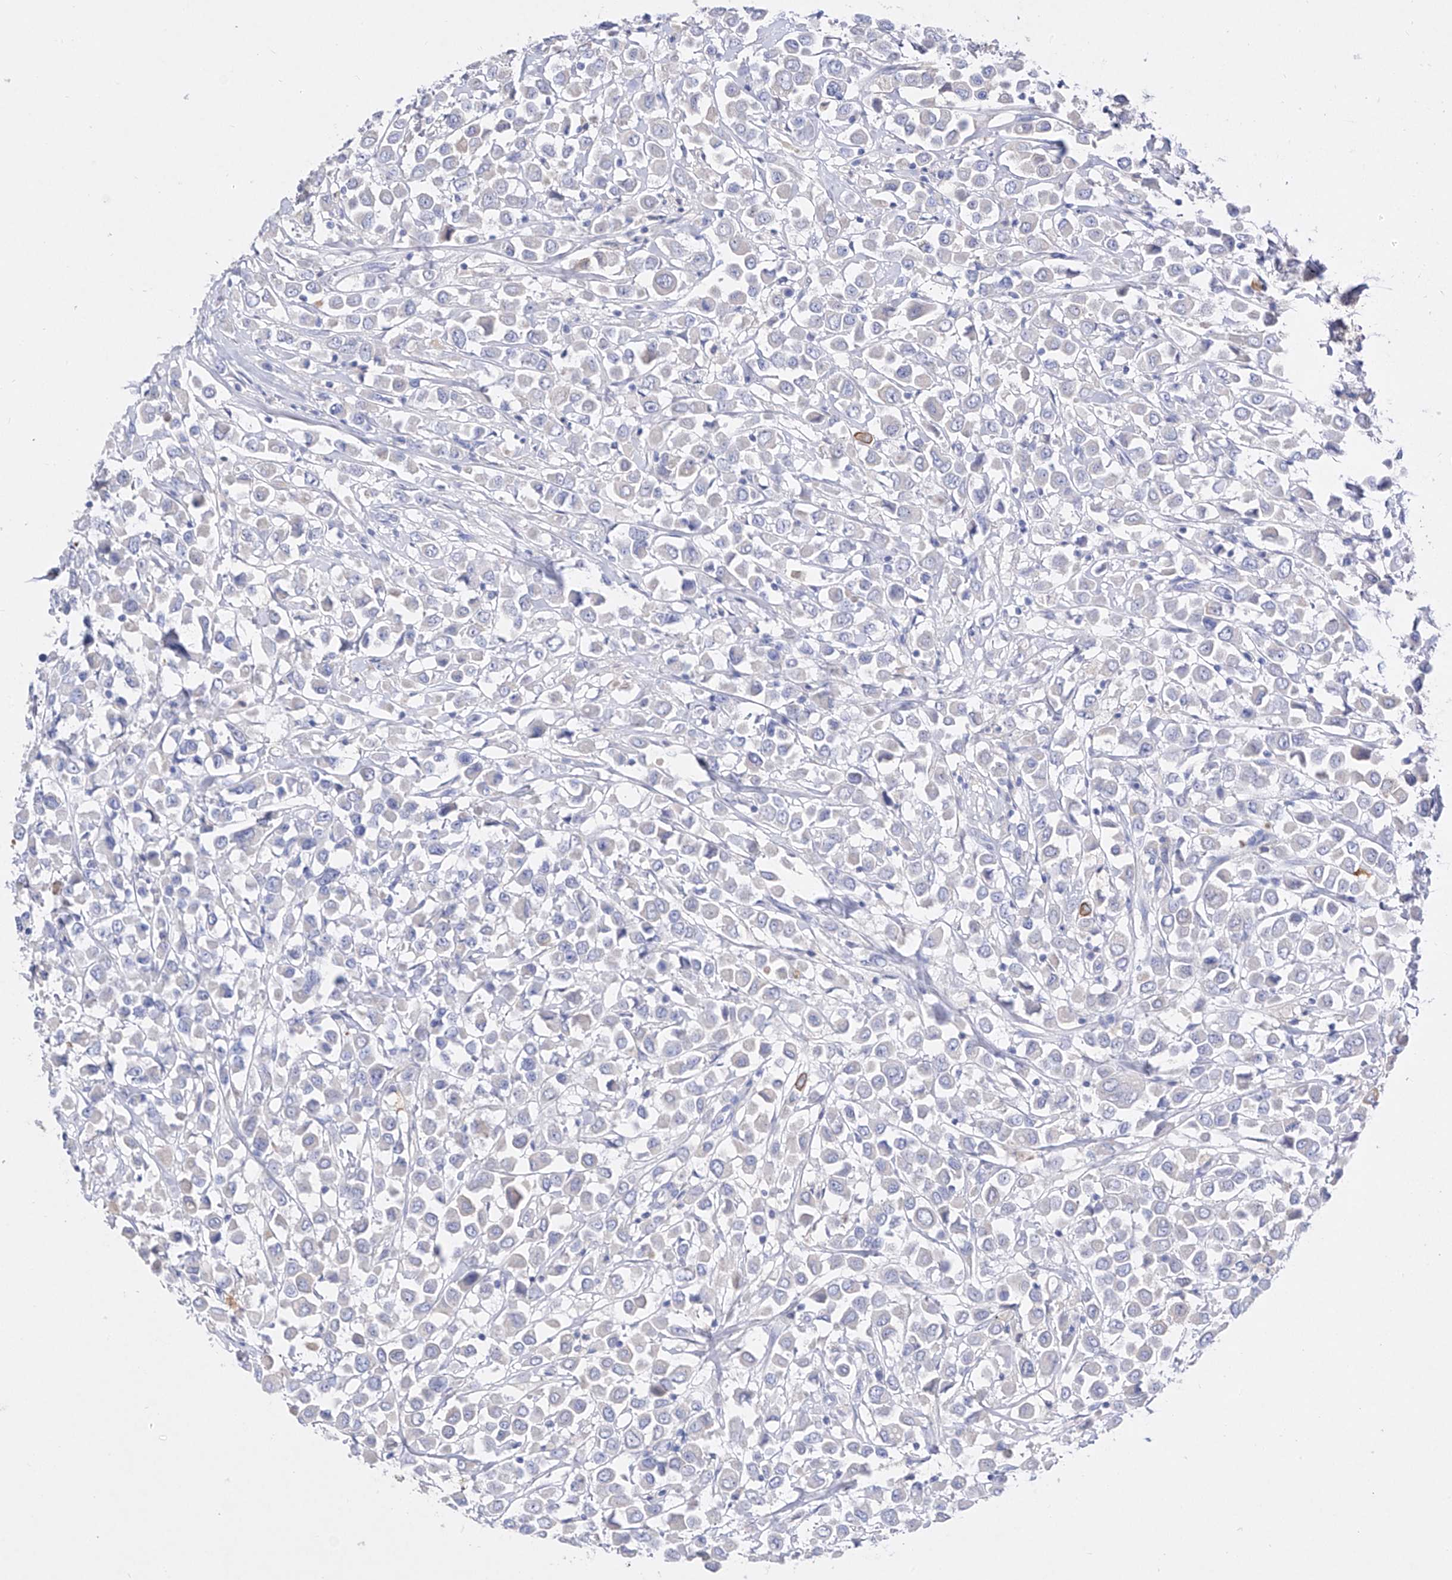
{"staining": {"intensity": "negative", "quantity": "none", "location": "none"}, "tissue": "breast cancer", "cell_type": "Tumor cells", "image_type": "cancer", "snomed": [{"axis": "morphology", "description": "Duct carcinoma"}, {"axis": "topography", "description": "Breast"}], "caption": "DAB immunohistochemical staining of human invasive ductal carcinoma (breast) demonstrates no significant positivity in tumor cells.", "gene": "TM7SF2", "patient": {"sex": "female", "age": 61}}